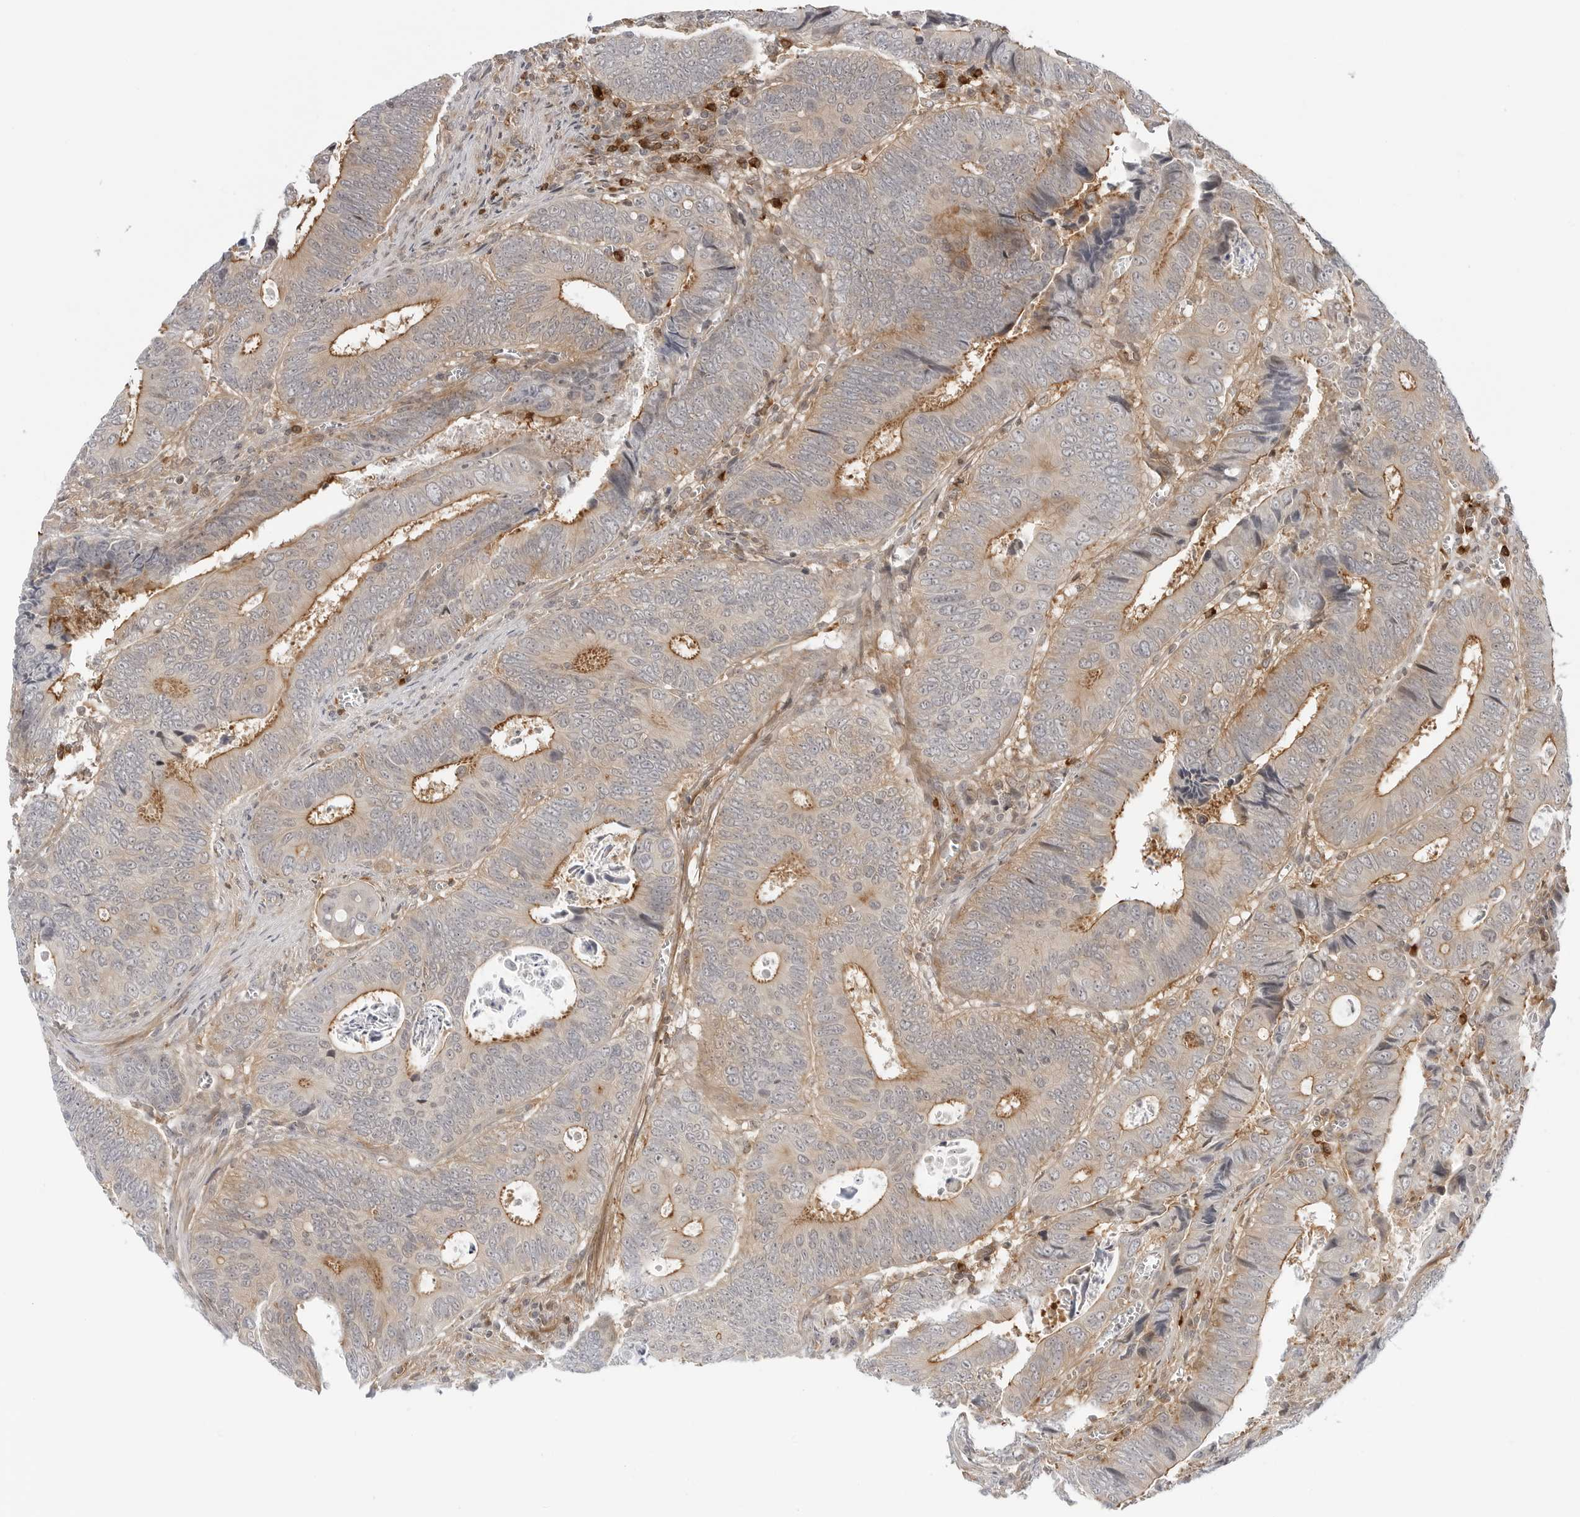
{"staining": {"intensity": "moderate", "quantity": "<25%", "location": "cytoplasmic/membranous"}, "tissue": "colorectal cancer", "cell_type": "Tumor cells", "image_type": "cancer", "snomed": [{"axis": "morphology", "description": "Adenocarcinoma, NOS"}, {"axis": "topography", "description": "Colon"}], "caption": "An IHC histopathology image of neoplastic tissue is shown. Protein staining in brown labels moderate cytoplasmic/membranous positivity in adenocarcinoma (colorectal) within tumor cells.", "gene": "STXBP3", "patient": {"sex": "male", "age": 72}}